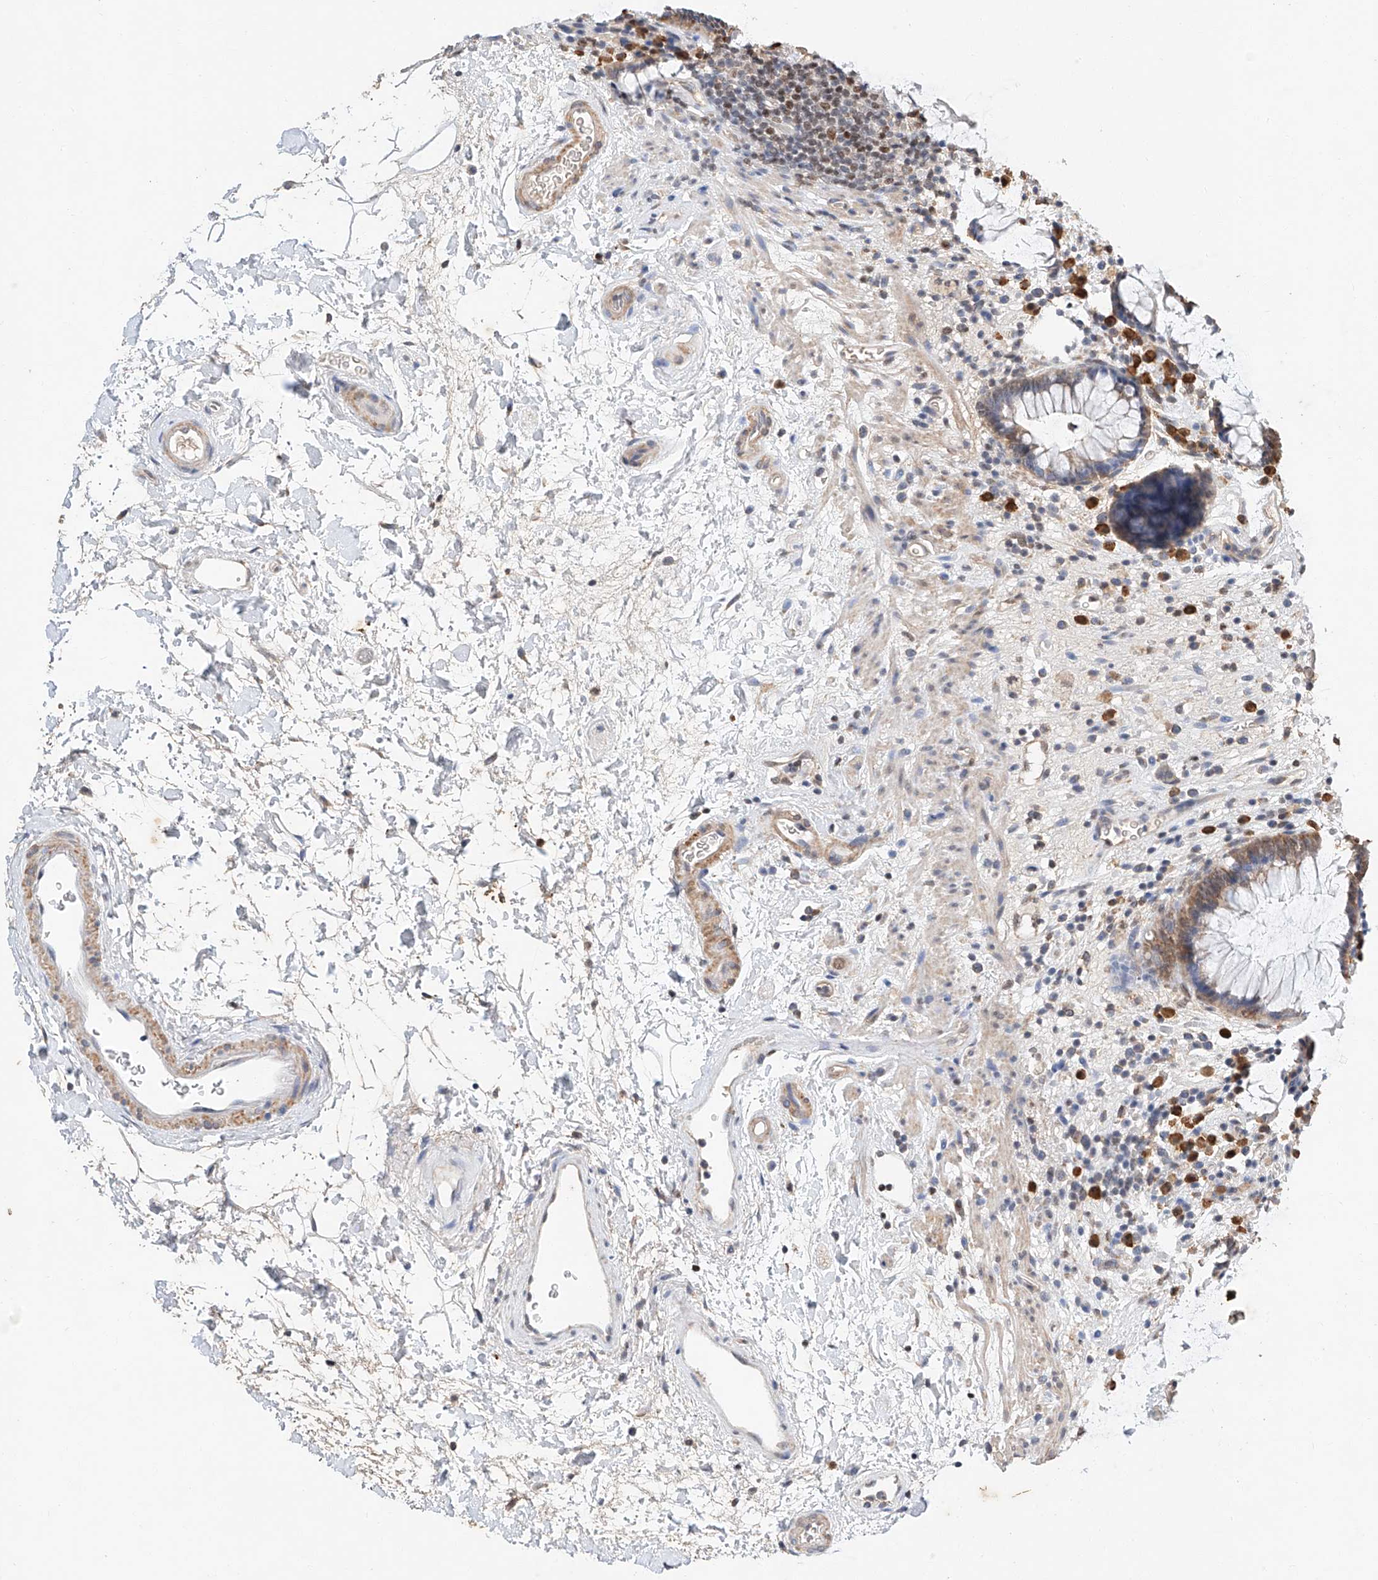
{"staining": {"intensity": "weak", "quantity": "25%-75%", "location": "cytoplasmic/membranous"}, "tissue": "rectum", "cell_type": "Glandular cells", "image_type": "normal", "snomed": [{"axis": "morphology", "description": "Normal tissue, NOS"}, {"axis": "topography", "description": "Rectum"}], "caption": "Protein expression analysis of unremarkable rectum displays weak cytoplasmic/membranous expression in about 25%-75% of glandular cells.", "gene": "CTDP1", "patient": {"sex": "male", "age": 51}}